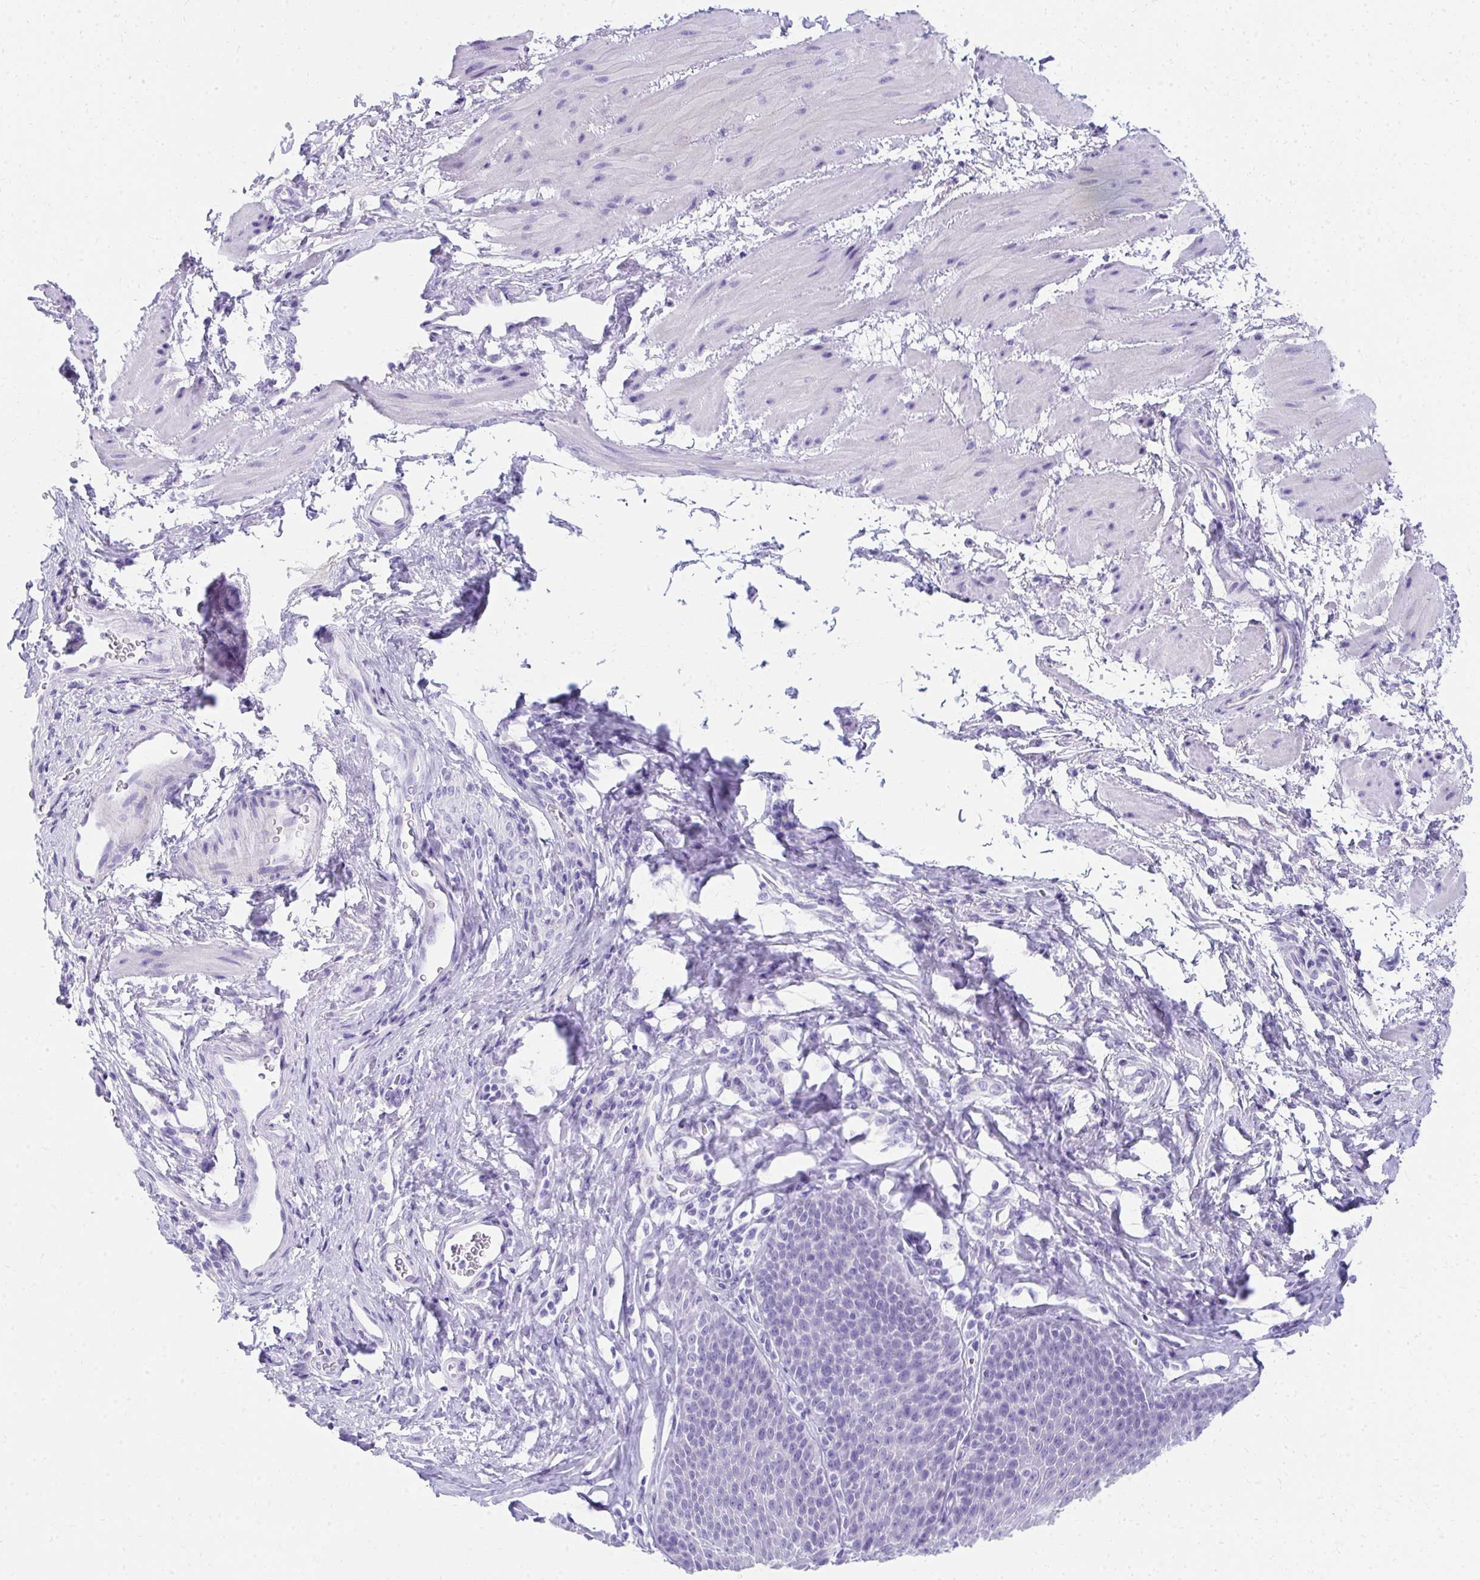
{"staining": {"intensity": "negative", "quantity": "none", "location": "none"}, "tissue": "esophagus", "cell_type": "Squamous epithelial cells", "image_type": "normal", "snomed": [{"axis": "morphology", "description": "Normal tissue, NOS"}, {"axis": "topography", "description": "Esophagus"}], "caption": "This is an immunohistochemistry photomicrograph of normal esophagus. There is no staining in squamous epithelial cells.", "gene": "SEC14L3", "patient": {"sex": "female", "age": 61}}